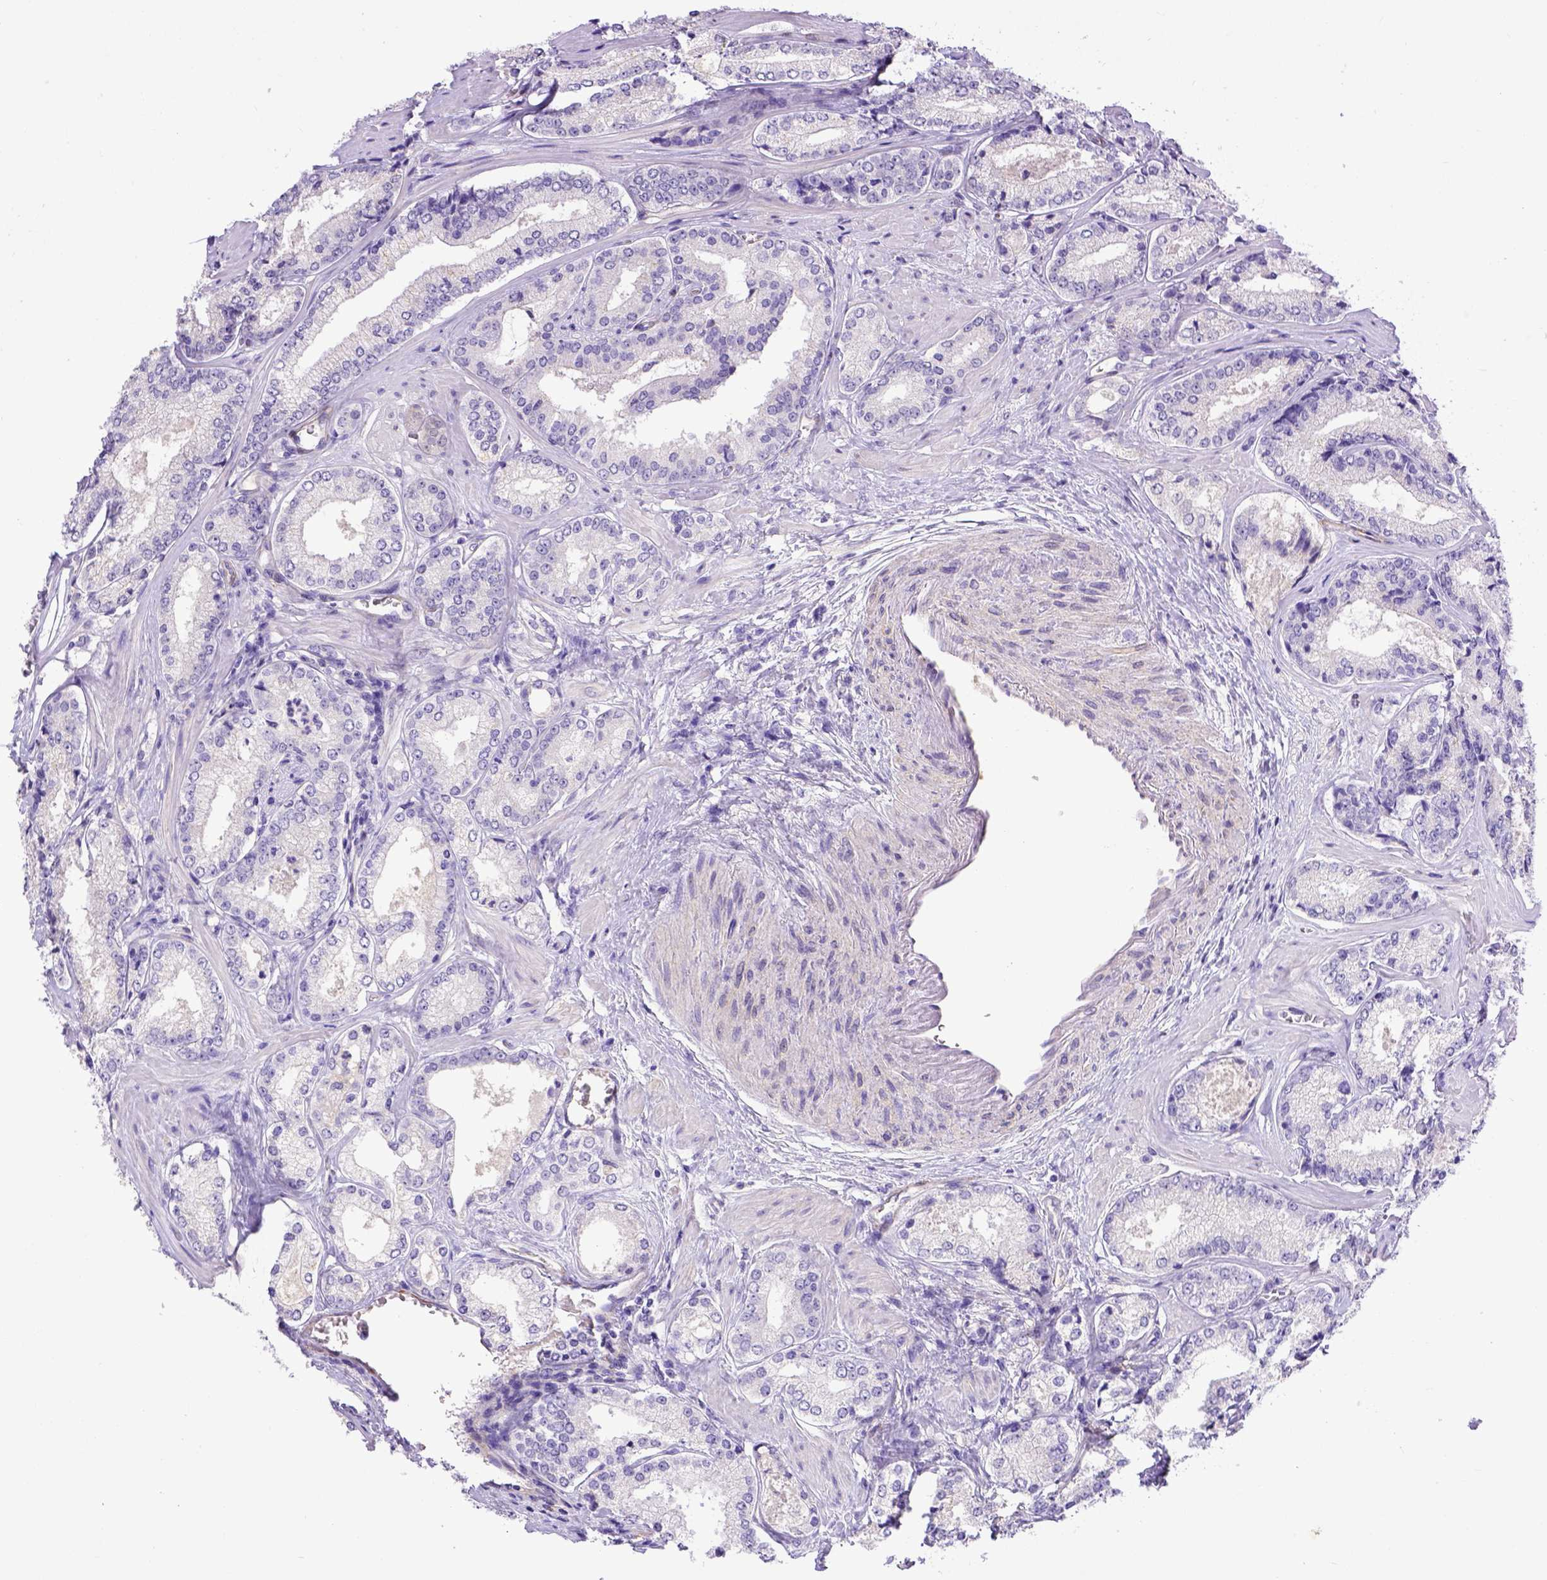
{"staining": {"intensity": "negative", "quantity": "none", "location": "none"}, "tissue": "prostate cancer", "cell_type": "Tumor cells", "image_type": "cancer", "snomed": [{"axis": "morphology", "description": "Adenocarcinoma, Low grade"}, {"axis": "topography", "description": "Prostate"}], "caption": "A micrograph of human prostate cancer (adenocarcinoma (low-grade)) is negative for staining in tumor cells.", "gene": "BTN1A1", "patient": {"sex": "male", "age": 56}}